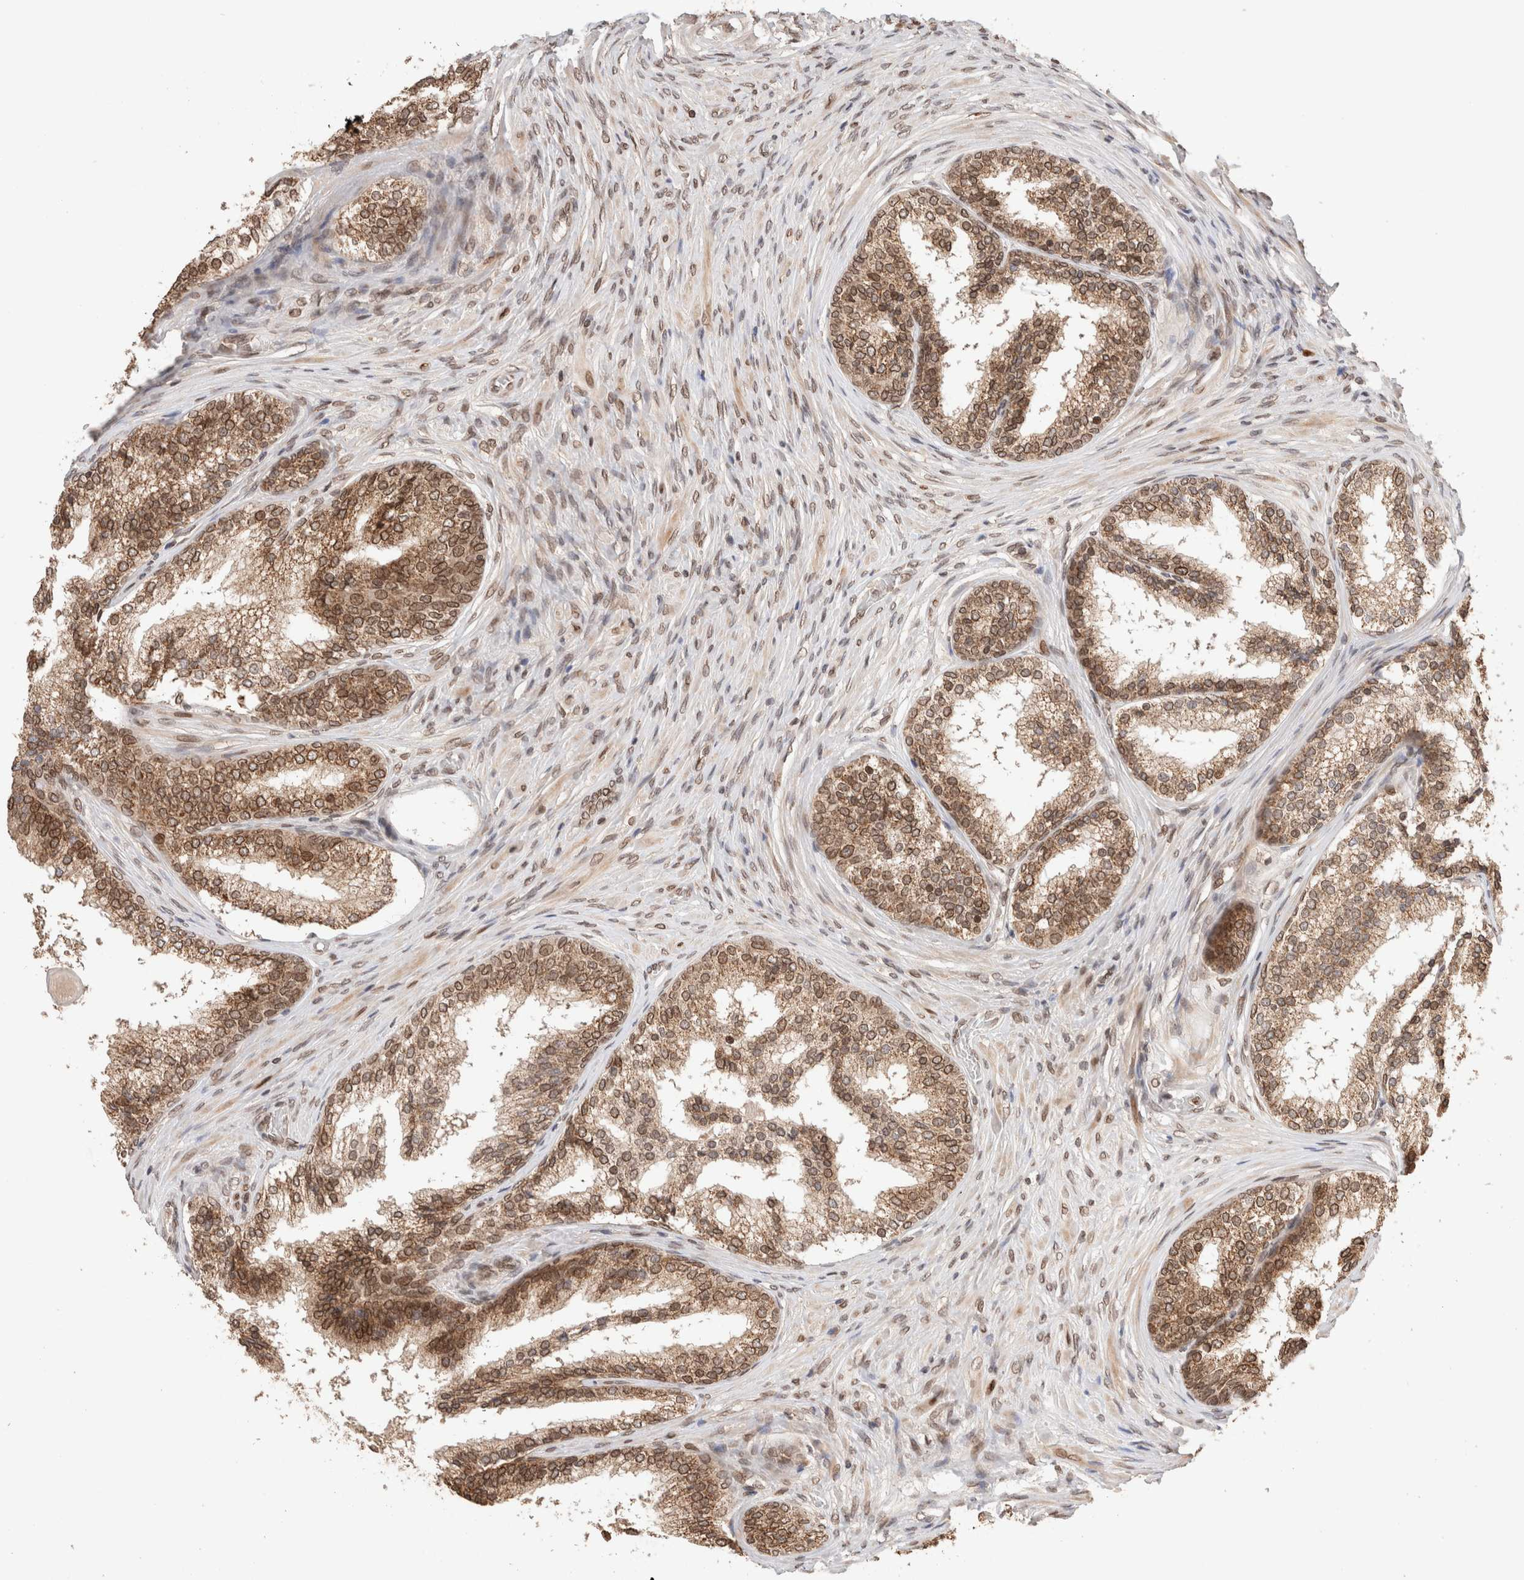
{"staining": {"intensity": "strong", "quantity": ">75%", "location": "cytoplasmic/membranous,nuclear"}, "tissue": "prostate cancer", "cell_type": "Tumor cells", "image_type": "cancer", "snomed": [{"axis": "morphology", "description": "Adenocarcinoma, High grade"}, {"axis": "topography", "description": "Prostate"}], "caption": "Brown immunohistochemical staining in prostate cancer shows strong cytoplasmic/membranous and nuclear positivity in about >75% of tumor cells.", "gene": "TPR", "patient": {"sex": "male", "age": 56}}